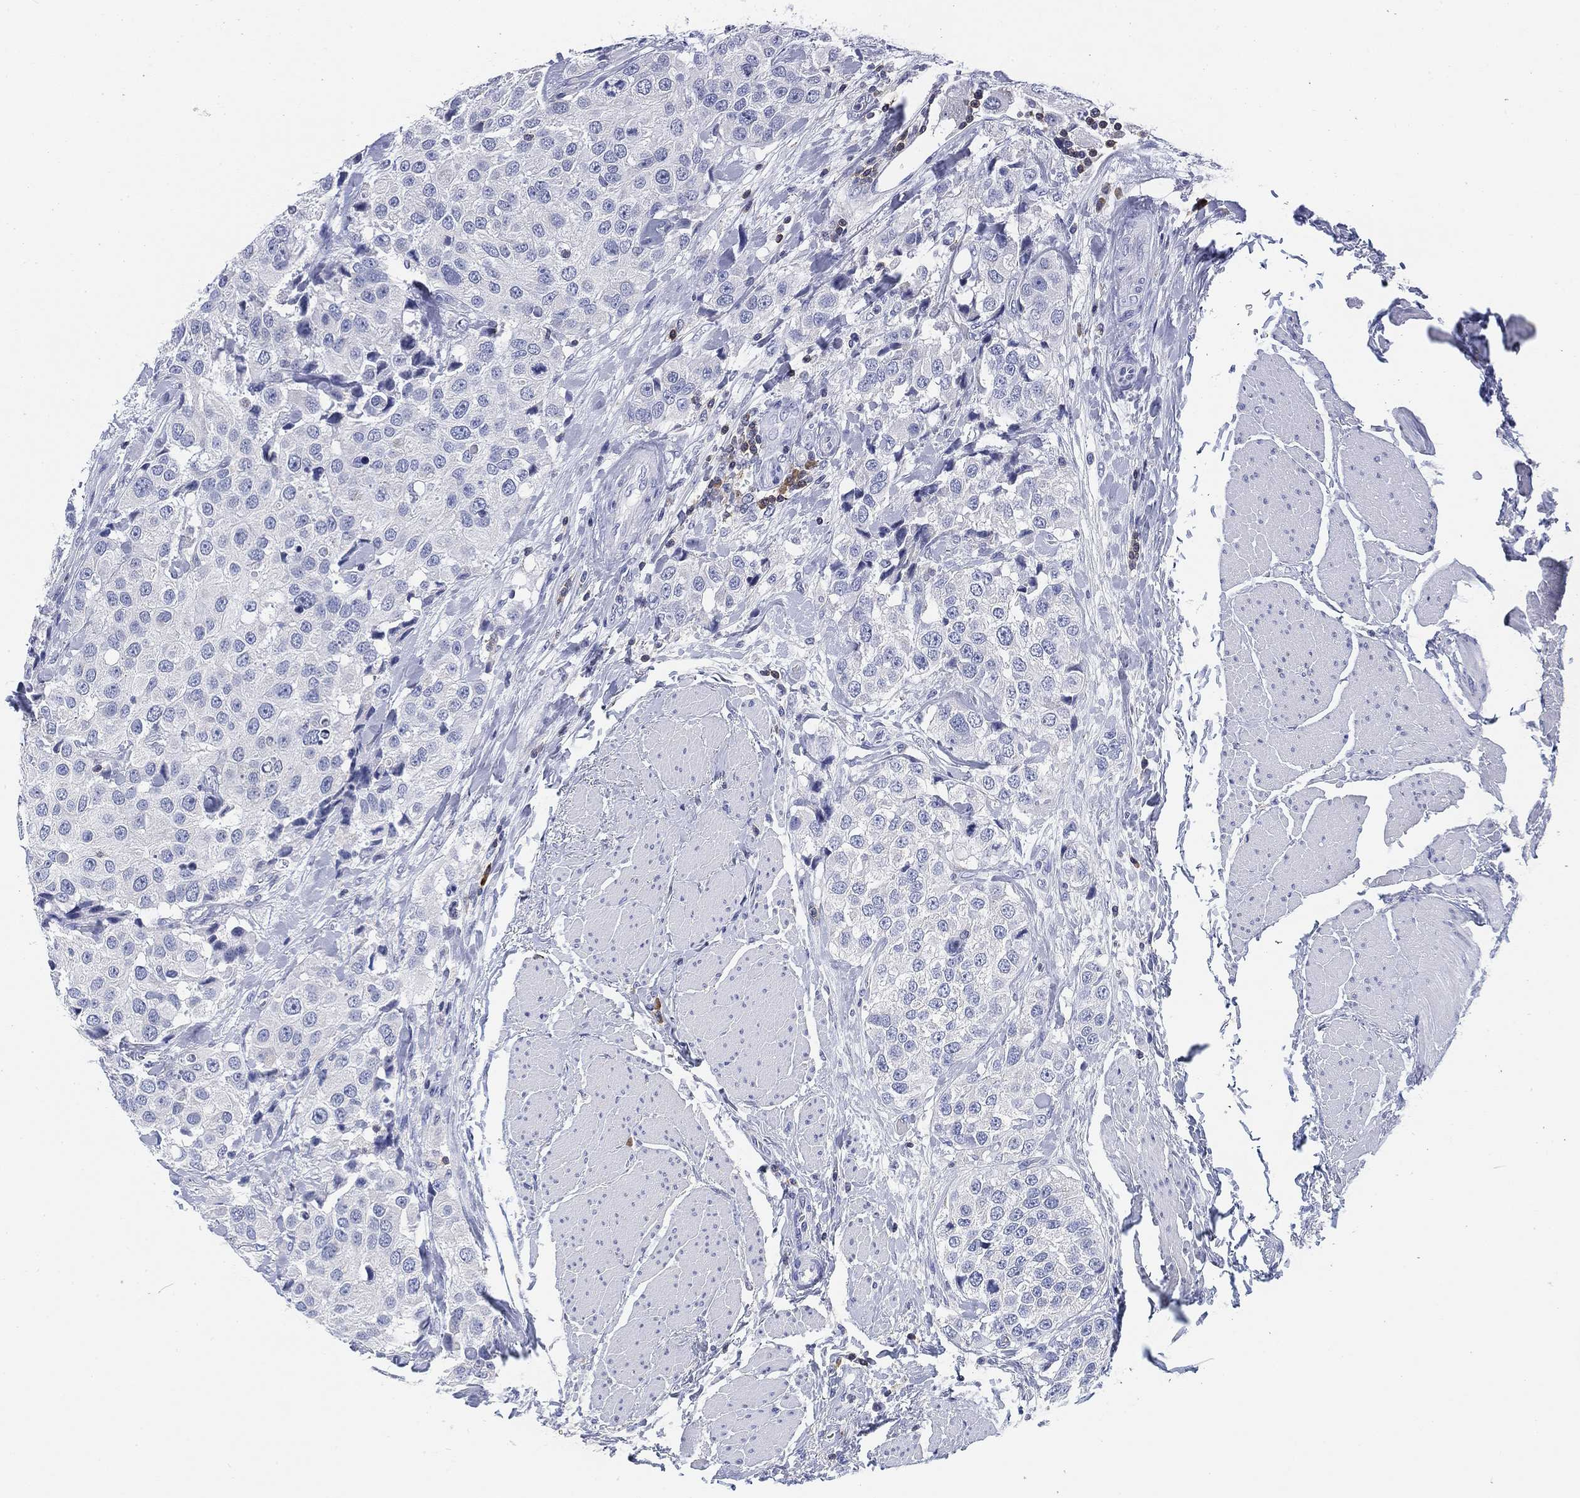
{"staining": {"intensity": "negative", "quantity": "none", "location": "none"}, "tissue": "urothelial cancer", "cell_type": "Tumor cells", "image_type": "cancer", "snomed": [{"axis": "morphology", "description": "Urothelial carcinoma, High grade"}, {"axis": "topography", "description": "Urinary bladder"}], "caption": "High power microscopy image of an IHC micrograph of high-grade urothelial carcinoma, revealing no significant staining in tumor cells. (DAB IHC, high magnification).", "gene": "FYB1", "patient": {"sex": "female", "age": 64}}